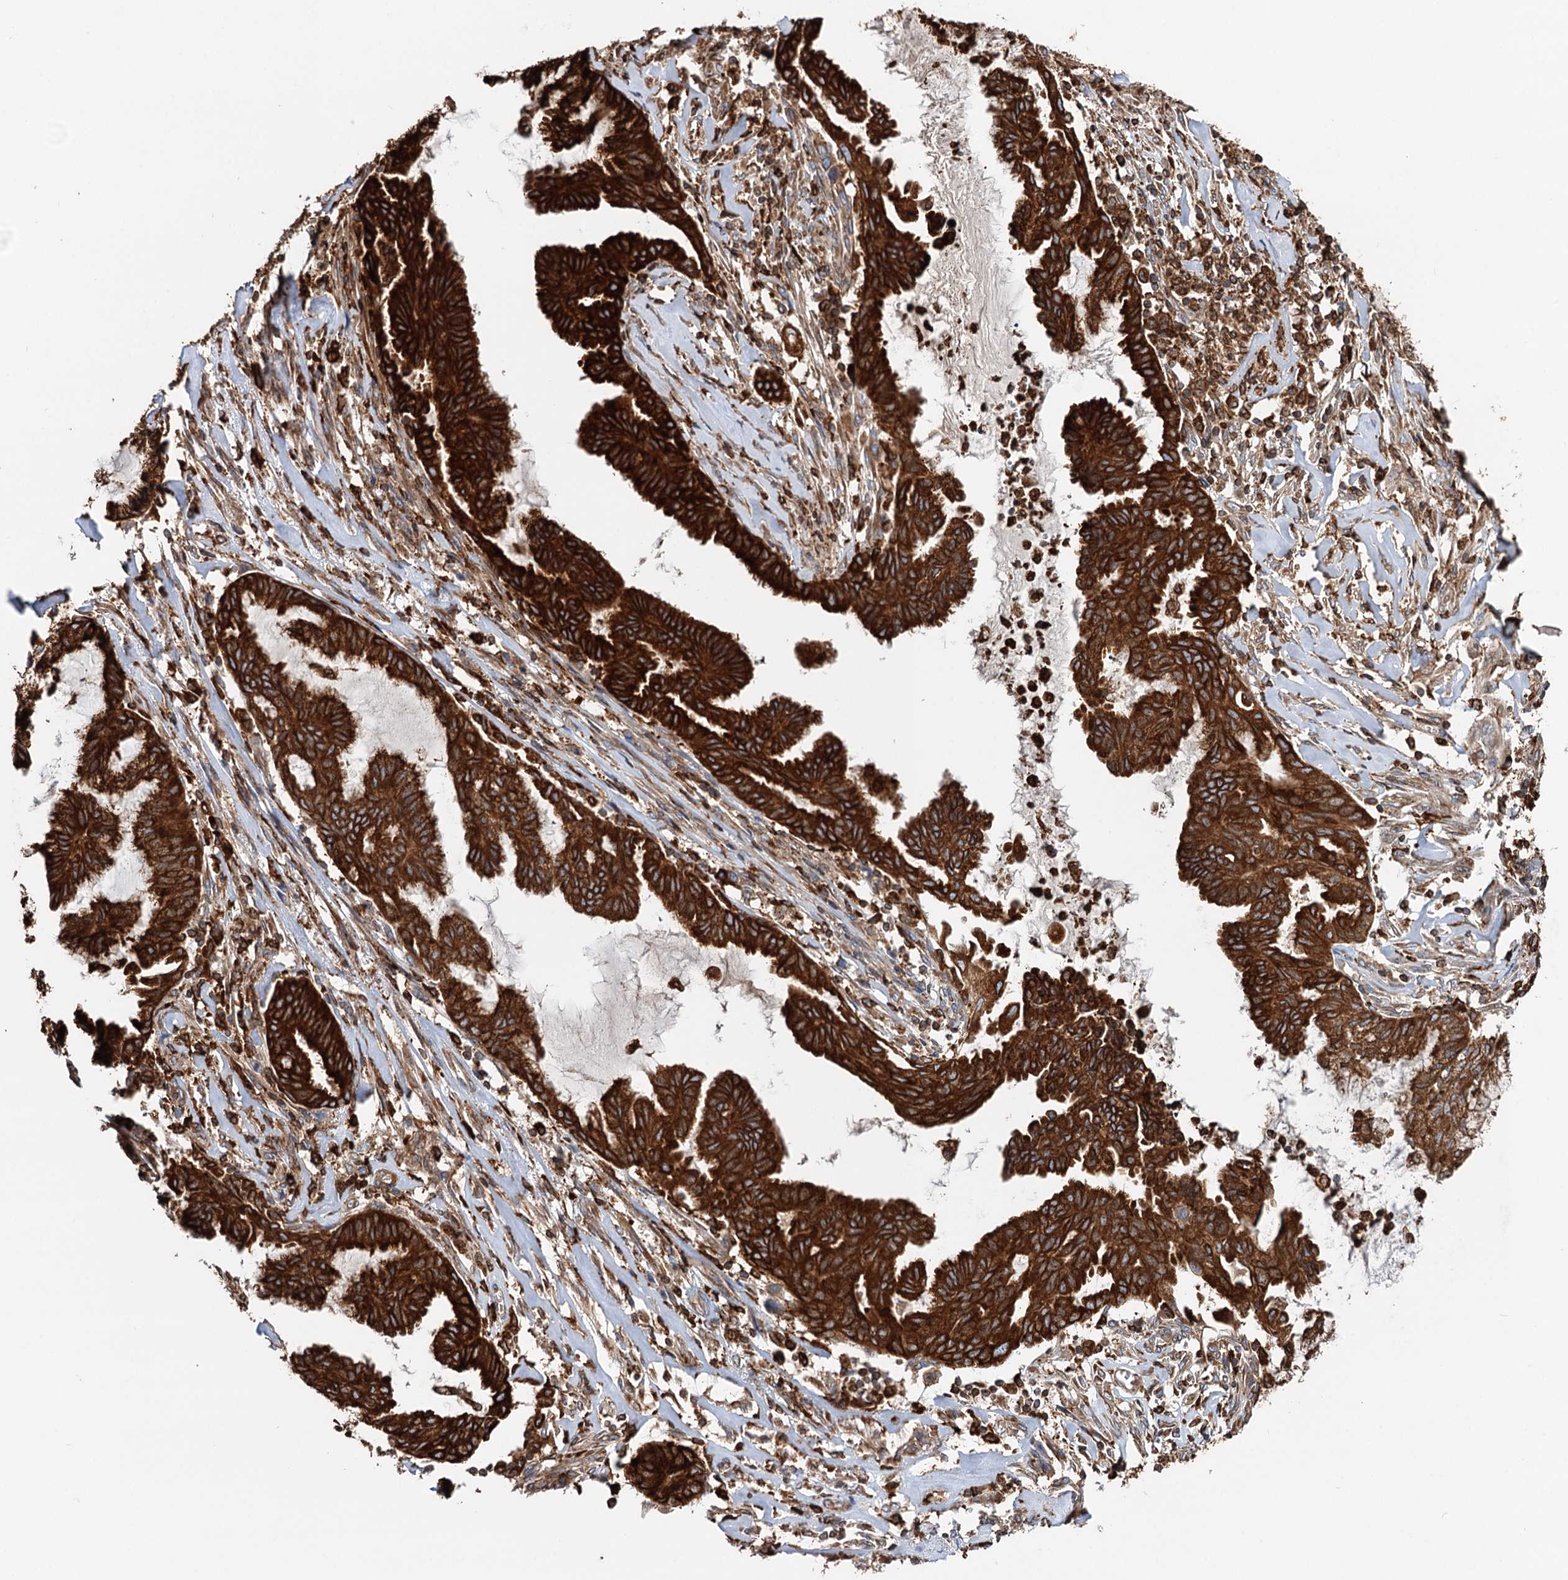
{"staining": {"intensity": "strong", "quantity": ">75%", "location": "cytoplasmic/membranous"}, "tissue": "endometrial cancer", "cell_type": "Tumor cells", "image_type": "cancer", "snomed": [{"axis": "morphology", "description": "Adenocarcinoma, NOS"}, {"axis": "topography", "description": "Endometrium"}], "caption": "This histopathology image exhibits adenocarcinoma (endometrial) stained with IHC to label a protein in brown. The cytoplasmic/membranous of tumor cells show strong positivity for the protein. Nuclei are counter-stained blue.", "gene": "ERP29", "patient": {"sex": "female", "age": 86}}